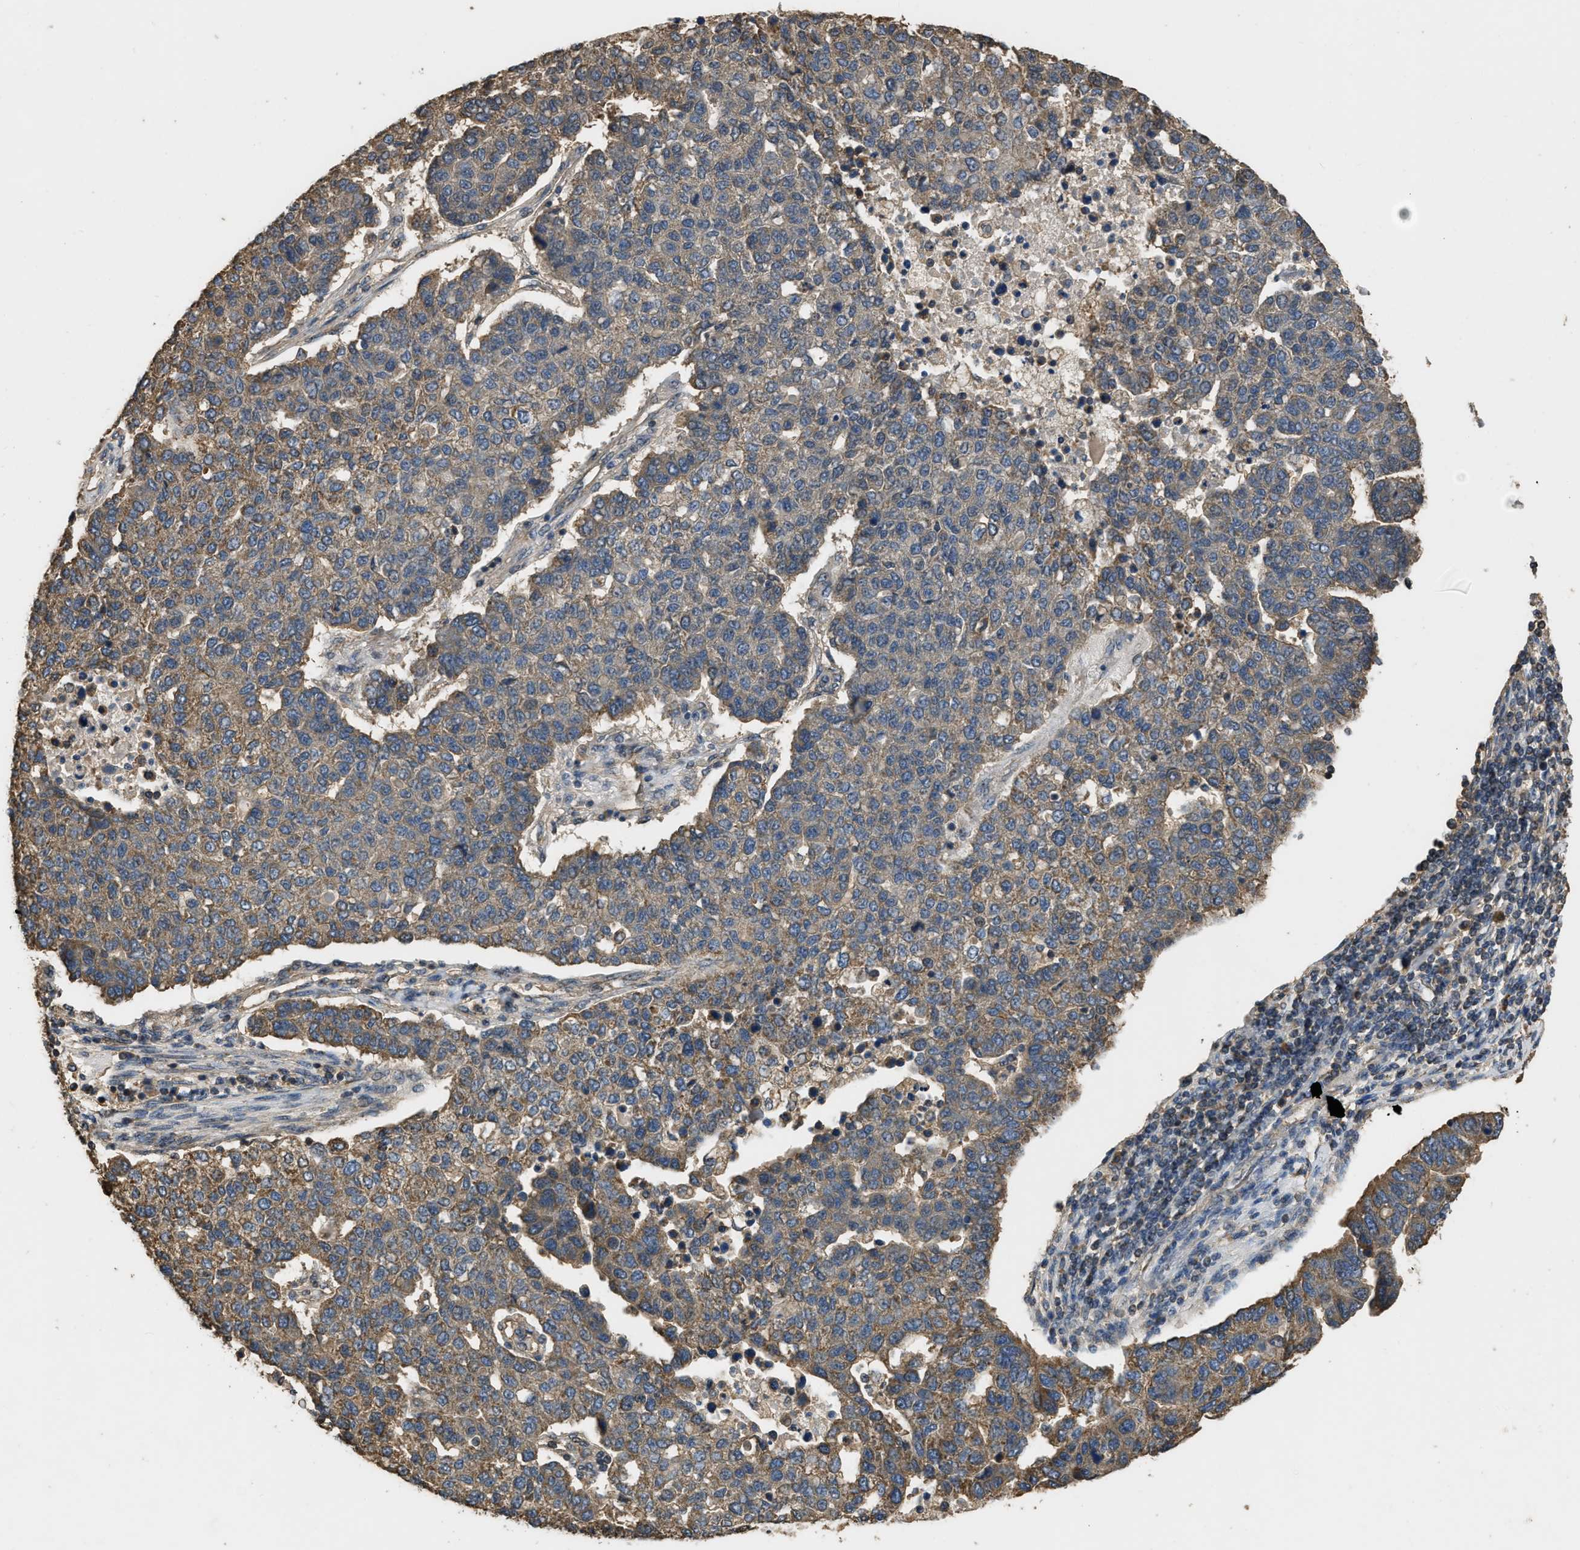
{"staining": {"intensity": "weak", "quantity": ">75%", "location": "cytoplasmic/membranous"}, "tissue": "pancreatic cancer", "cell_type": "Tumor cells", "image_type": "cancer", "snomed": [{"axis": "morphology", "description": "Adenocarcinoma, NOS"}, {"axis": "topography", "description": "Pancreas"}], "caption": "The micrograph reveals staining of pancreatic adenocarcinoma, revealing weak cytoplasmic/membranous protein expression (brown color) within tumor cells. The staining was performed using DAB (3,3'-diaminobenzidine), with brown indicating positive protein expression. Nuclei are stained blue with hematoxylin.", "gene": "DENND6B", "patient": {"sex": "female", "age": 61}}